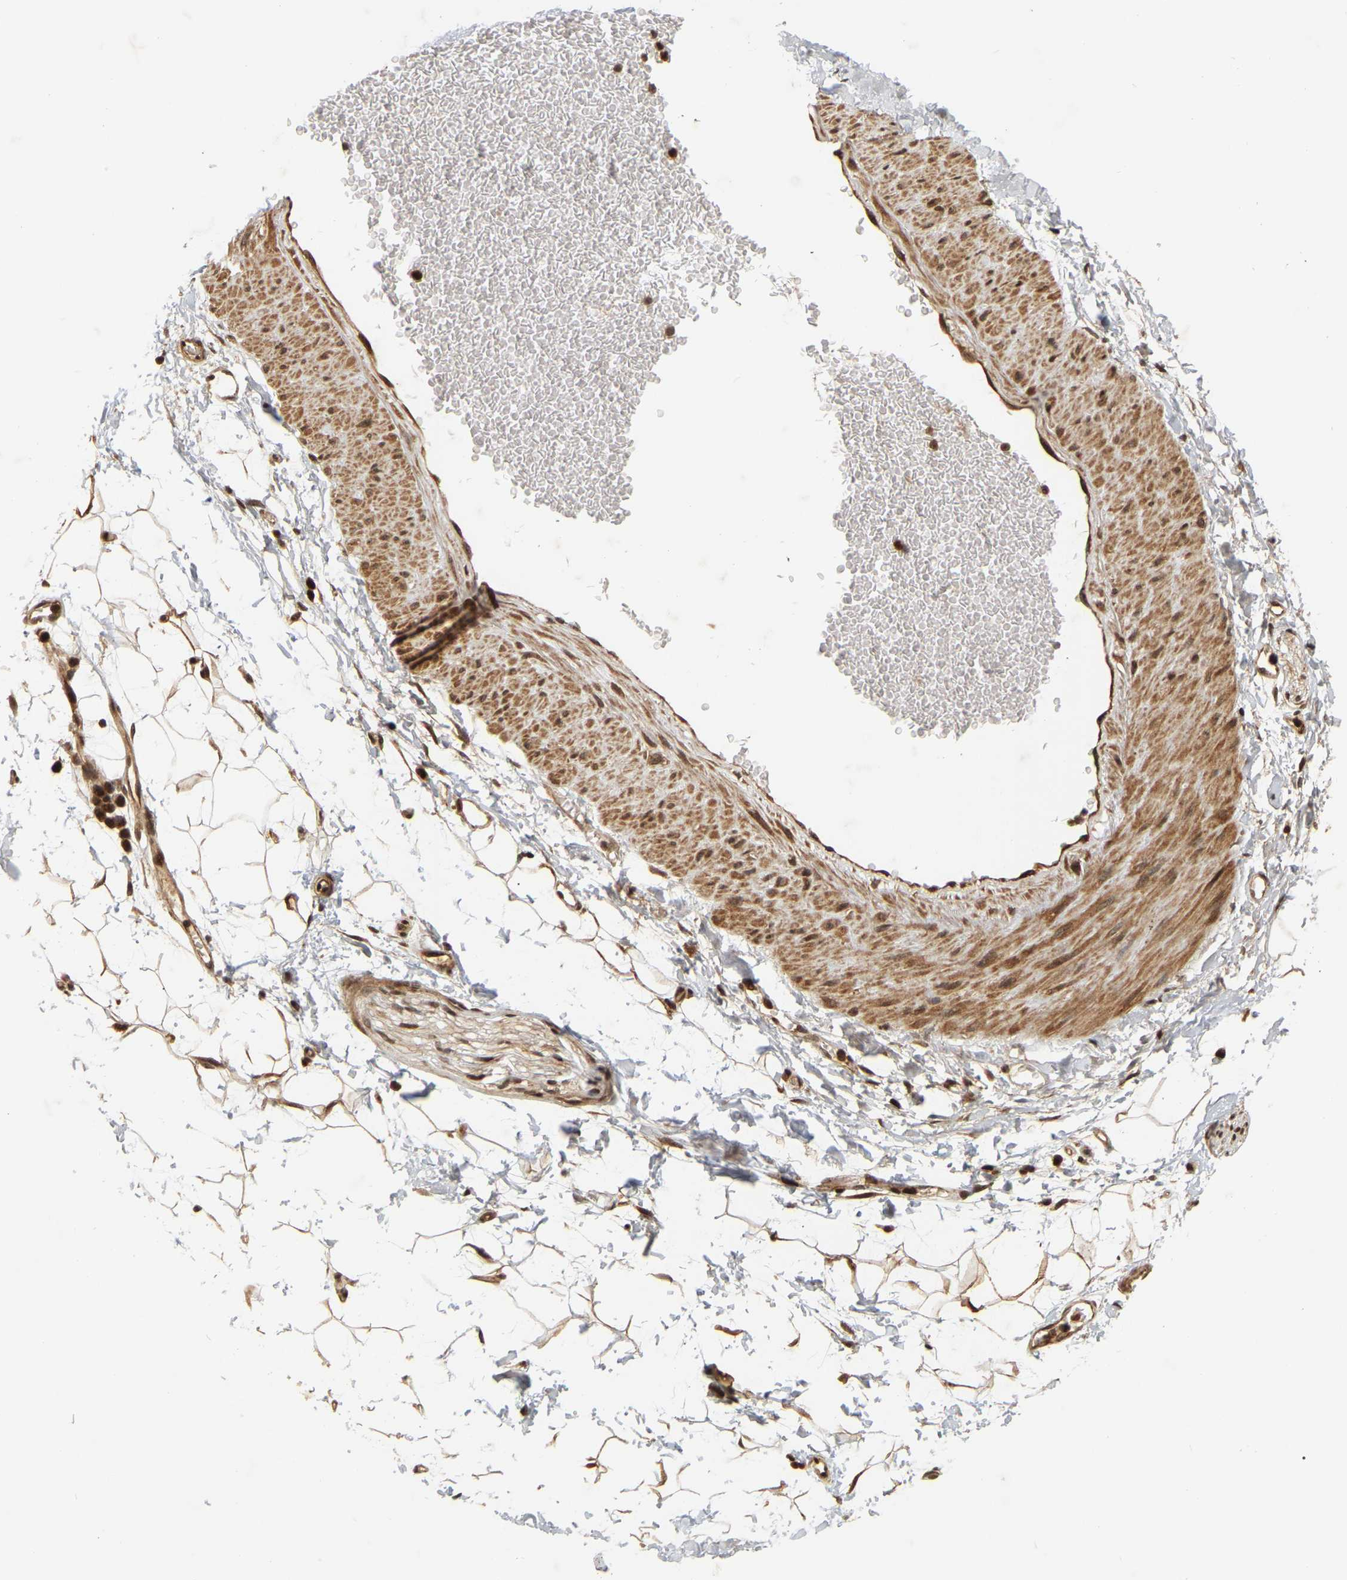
{"staining": {"intensity": "moderate", "quantity": ">75%", "location": "cytoplasmic/membranous,nuclear"}, "tissue": "adipose tissue", "cell_type": "Adipocytes", "image_type": "normal", "snomed": [{"axis": "morphology", "description": "Normal tissue, NOS"}, {"axis": "topography", "description": "Soft tissue"}], "caption": "Immunohistochemistry histopathology image of benign human adipose tissue stained for a protein (brown), which reveals medium levels of moderate cytoplasmic/membranous,nuclear expression in about >75% of adipocytes.", "gene": "NFE2L2", "patient": {"sex": "male", "age": 72}}